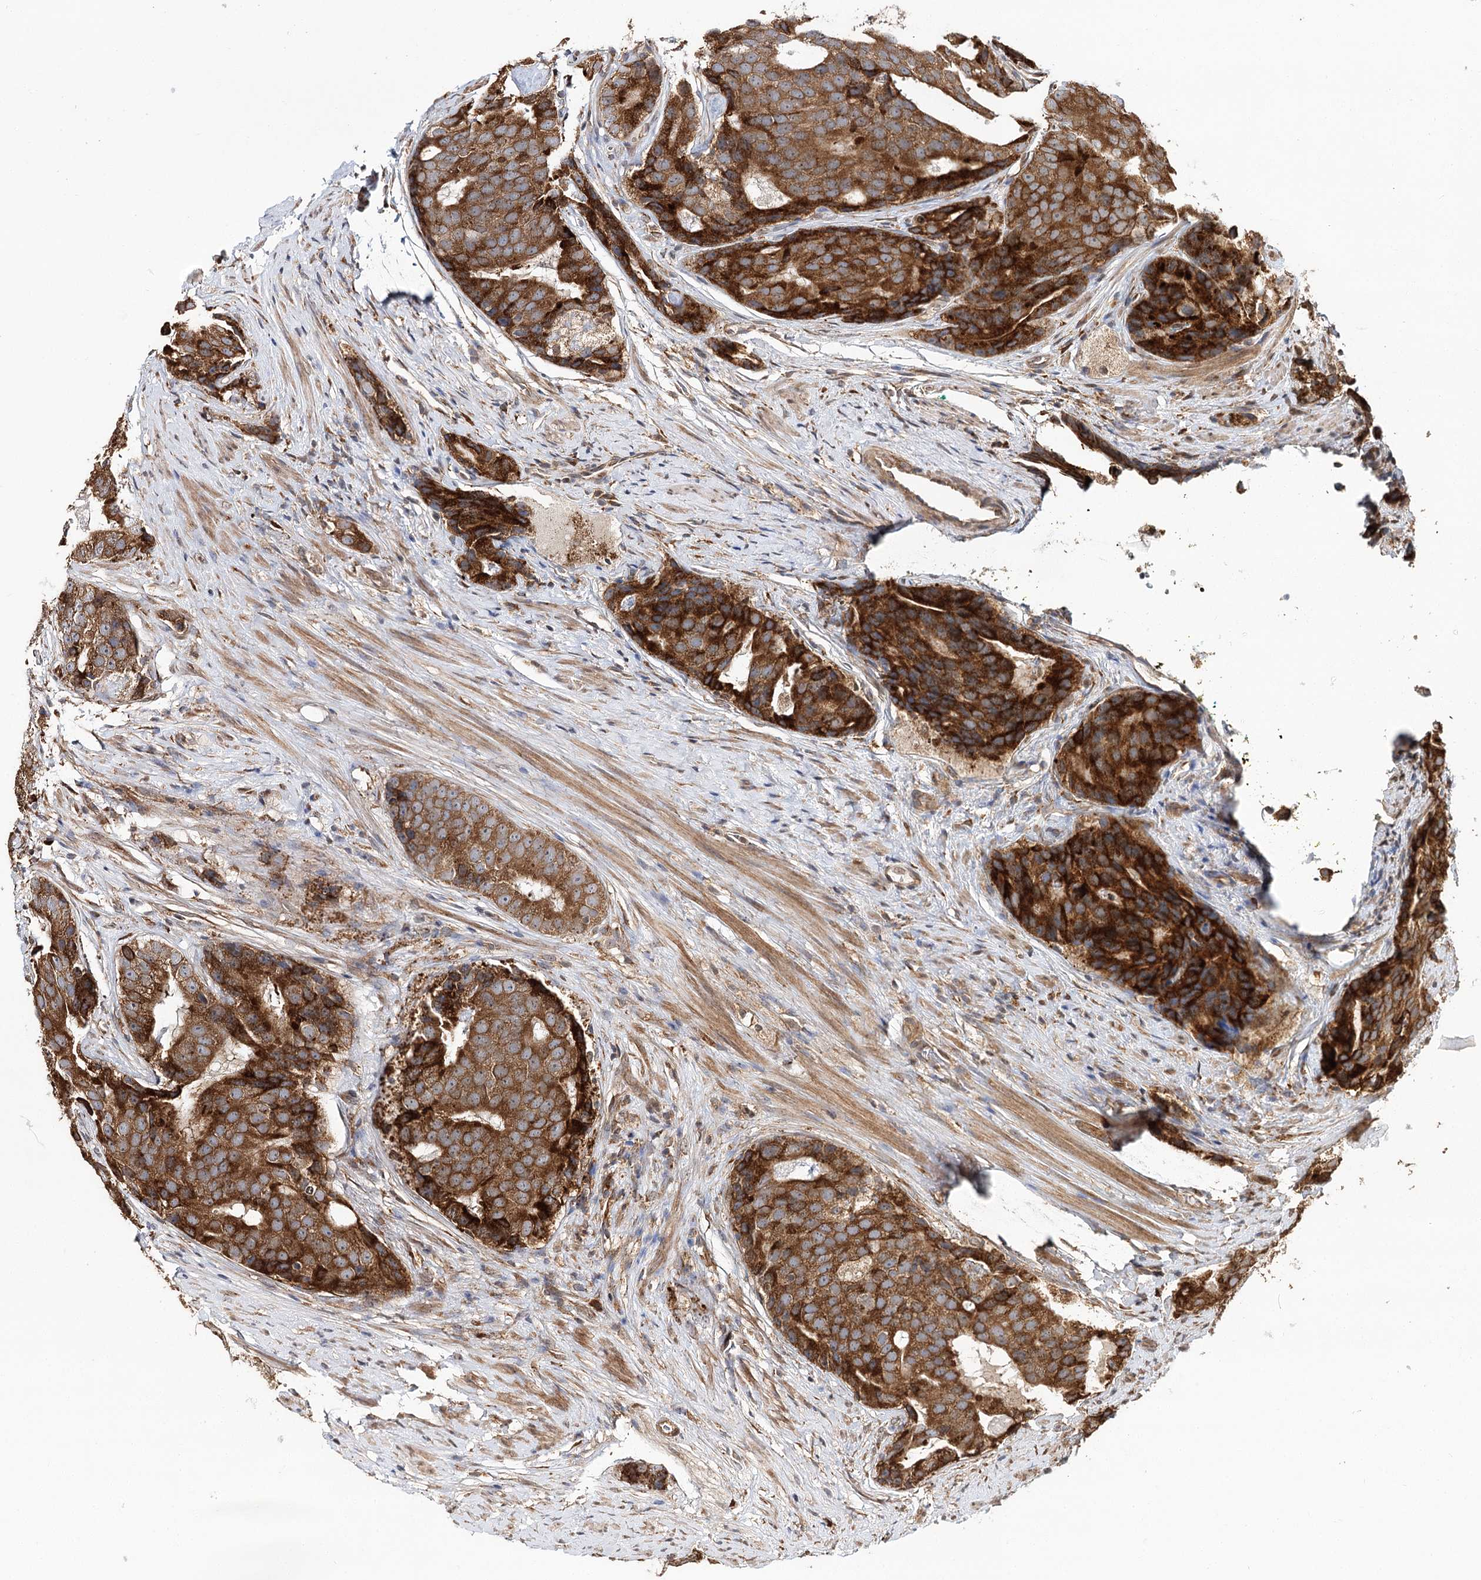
{"staining": {"intensity": "strong", "quantity": ">75%", "location": "cytoplasmic/membranous"}, "tissue": "prostate cancer", "cell_type": "Tumor cells", "image_type": "cancer", "snomed": [{"axis": "morphology", "description": "Adenocarcinoma, High grade"}, {"axis": "topography", "description": "Prostate"}], "caption": "A high amount of strong cytoplasmic/membranous staining is present in approximately >75% of tumor cells in prostate adenocarcinoma (high-grade) tissue.", "gene": "DNAJB14", "patient": {"sex": "male", "age": 56}}